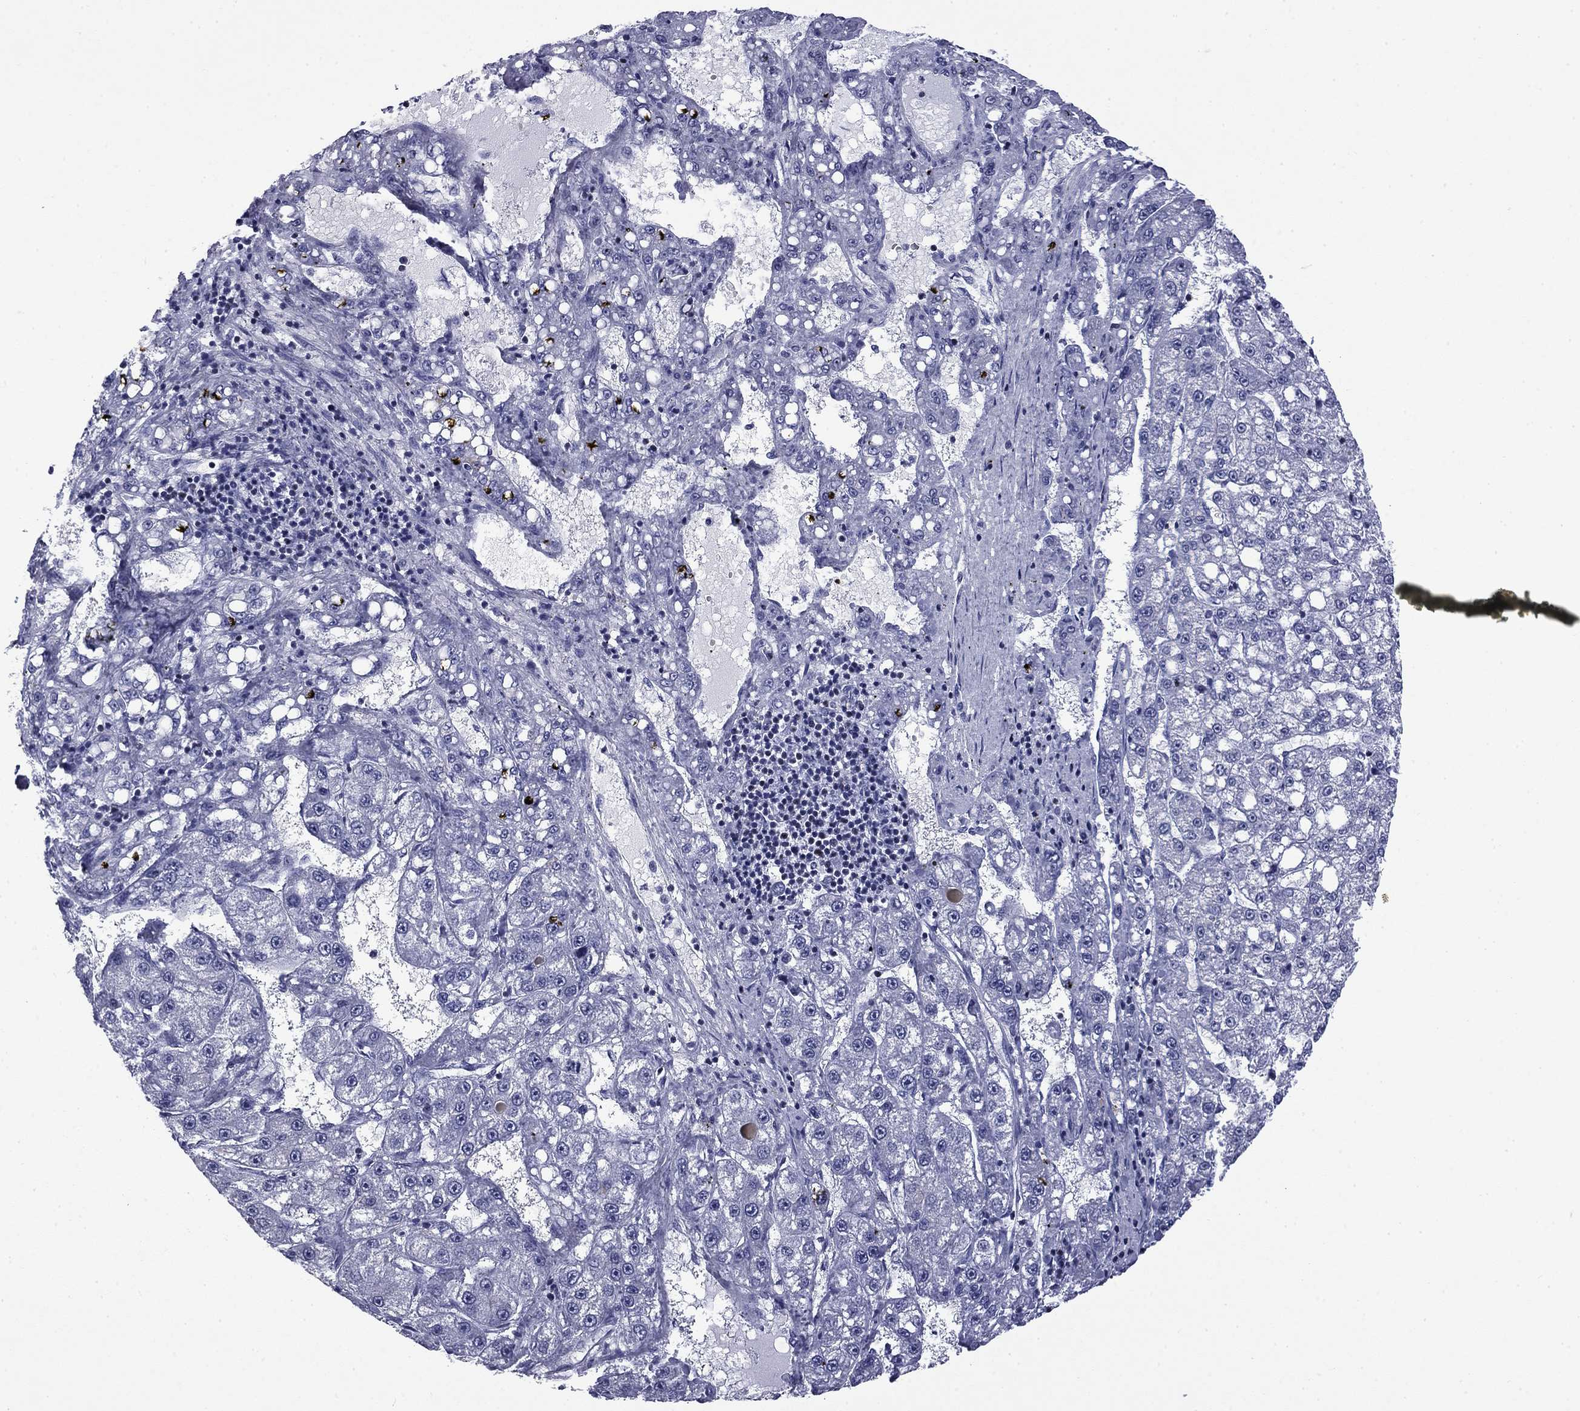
{"staining": {"intensity": "negative", "quantity": "none", "location": "none"}, "tissue": "liver cancer", "cell_type": "Tumor cells", "image_type": "cancer", "snomed": [{"axis": "morphology", "description": "Carcinoma, Hepatocellular, NOS"}, {"axis": "topography", "description": "Liver"}], "caption": "Immunohistochemistry (IHC) of hepatocellular carcinoma (liver) exhibits no staining in tumor cells.", "gene": "IKZF3", "patient": {"sex": "female", "age": 65}}